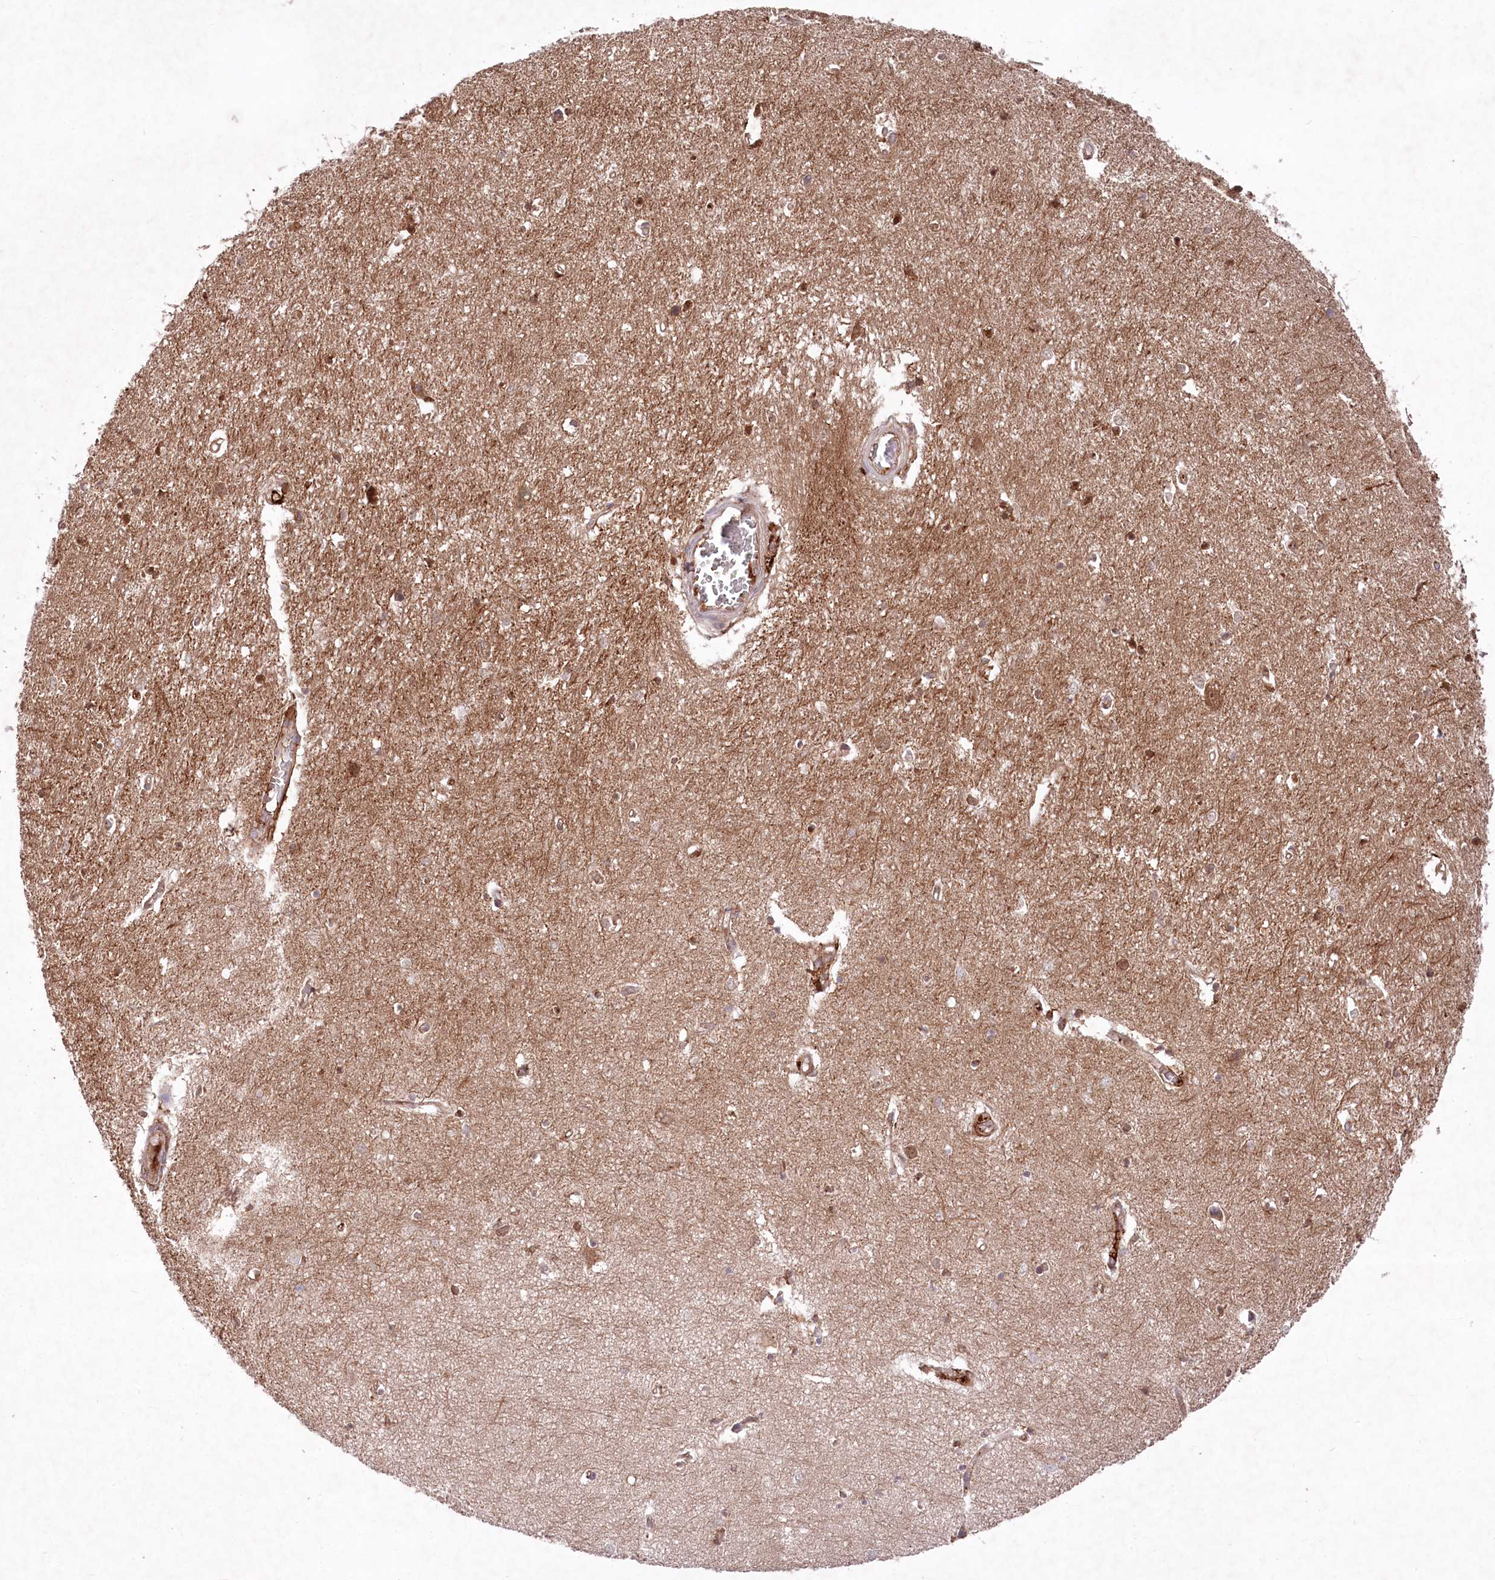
{"staining": {"intensity": "moderate", "quantity": ">75%", "location": "cytoplasmic/membranous,nuclear"}, "tissue": "hippocampus", "cell_type": "Glial cells", "image_type": "normal", "snomed": [{"axis": "morphology", "description": "Normal tissue, NOS"}, {"axis": "topography", "description": "Hippocampus"}], "caption": "Hippocampus stained with a brown dye reveals moderate cytoplasmic/membranous,nuclear positive expression in about >75% of glial cells.", "gene": "PPP1R21", "patient": {"sex": "female", "age": 64}}